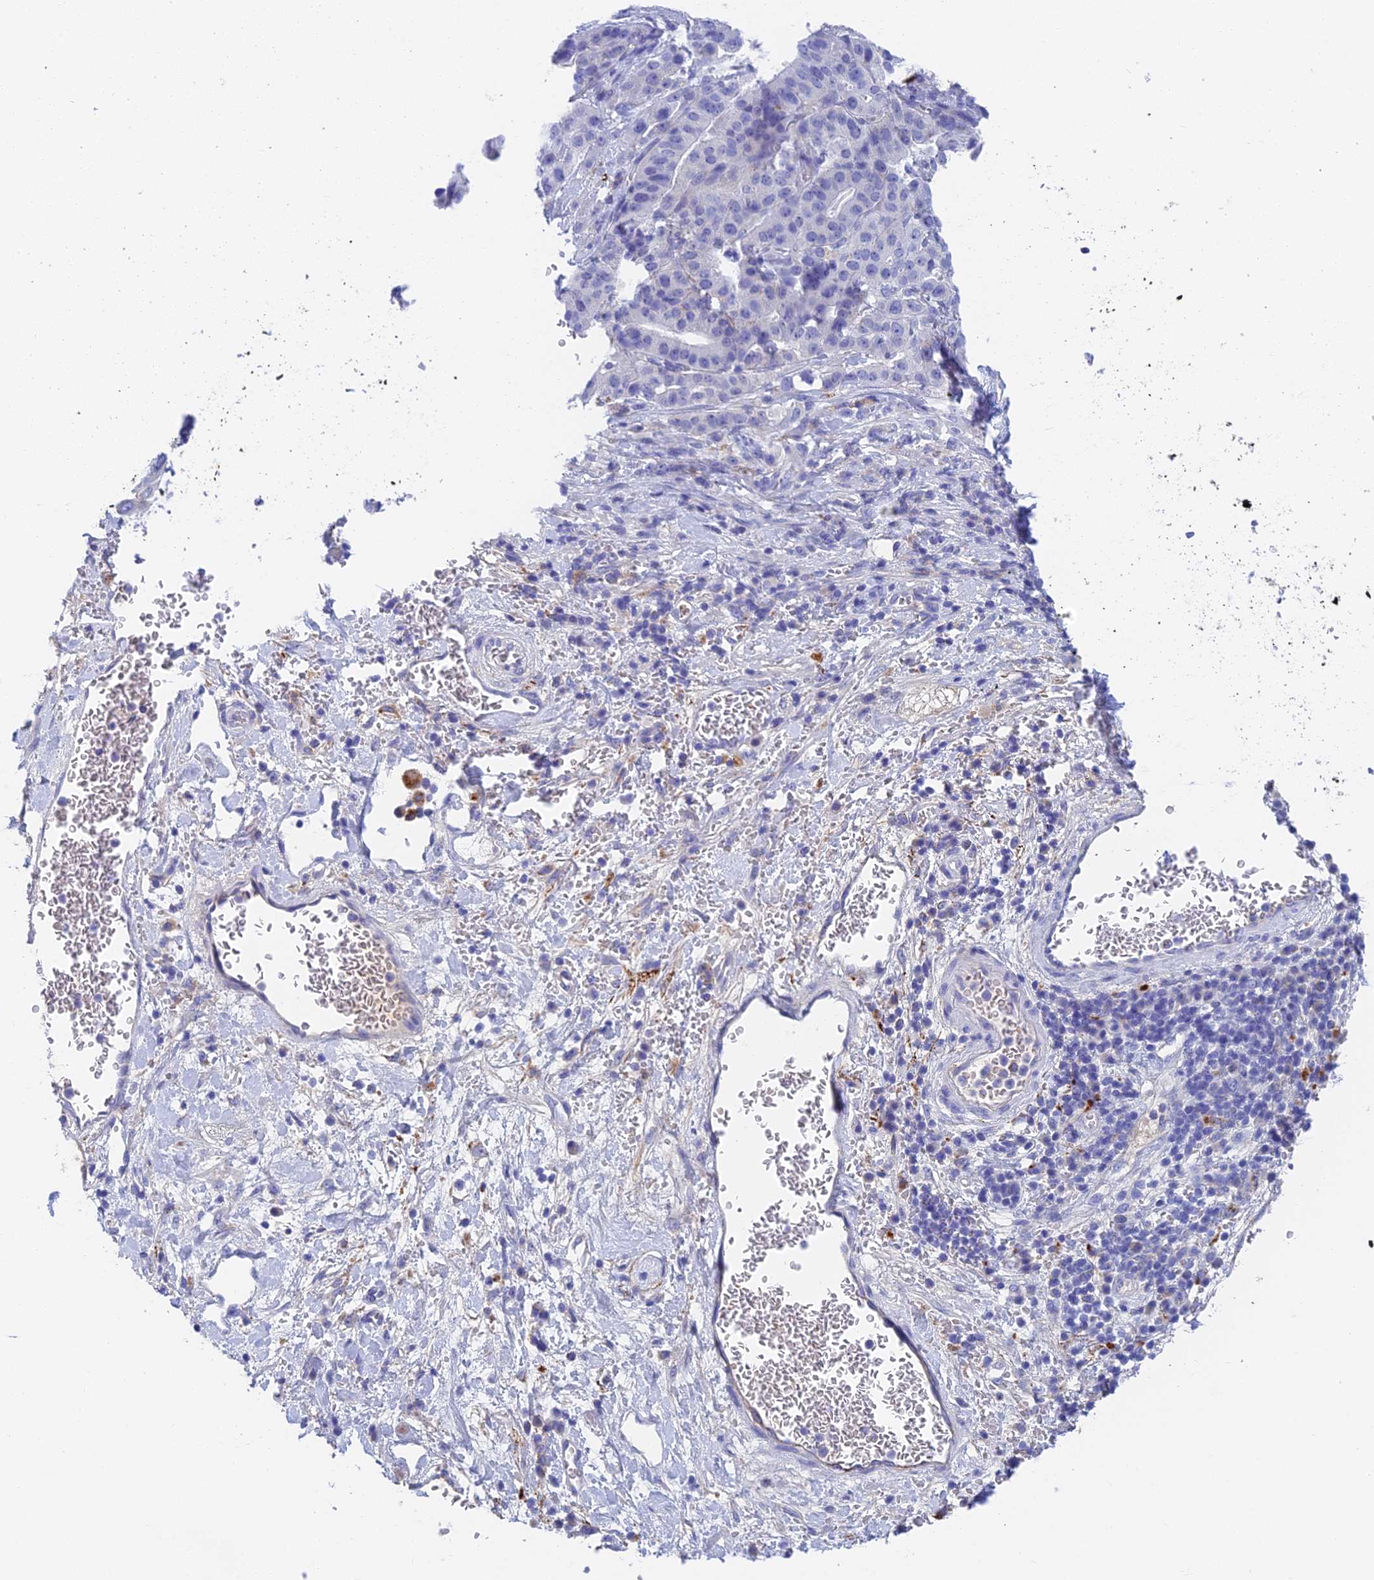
{"staining": {"intensity": "negative", "quantity": "none", "location": "none"}, "tissue": "stomach cancer", "cell_type": "Tumor cells", "image_type": "cancer", "snomed": [{"axis": "morphology", "description": "Adenocarcinoma, NOS"}, {"axis": "topography", "description": "Stomach"}], "caption": "Tumor cells show no significant staining in stomach cancer.", "gene": "ADAMTS13", "patient": {"sex": "male", "age": 48}}